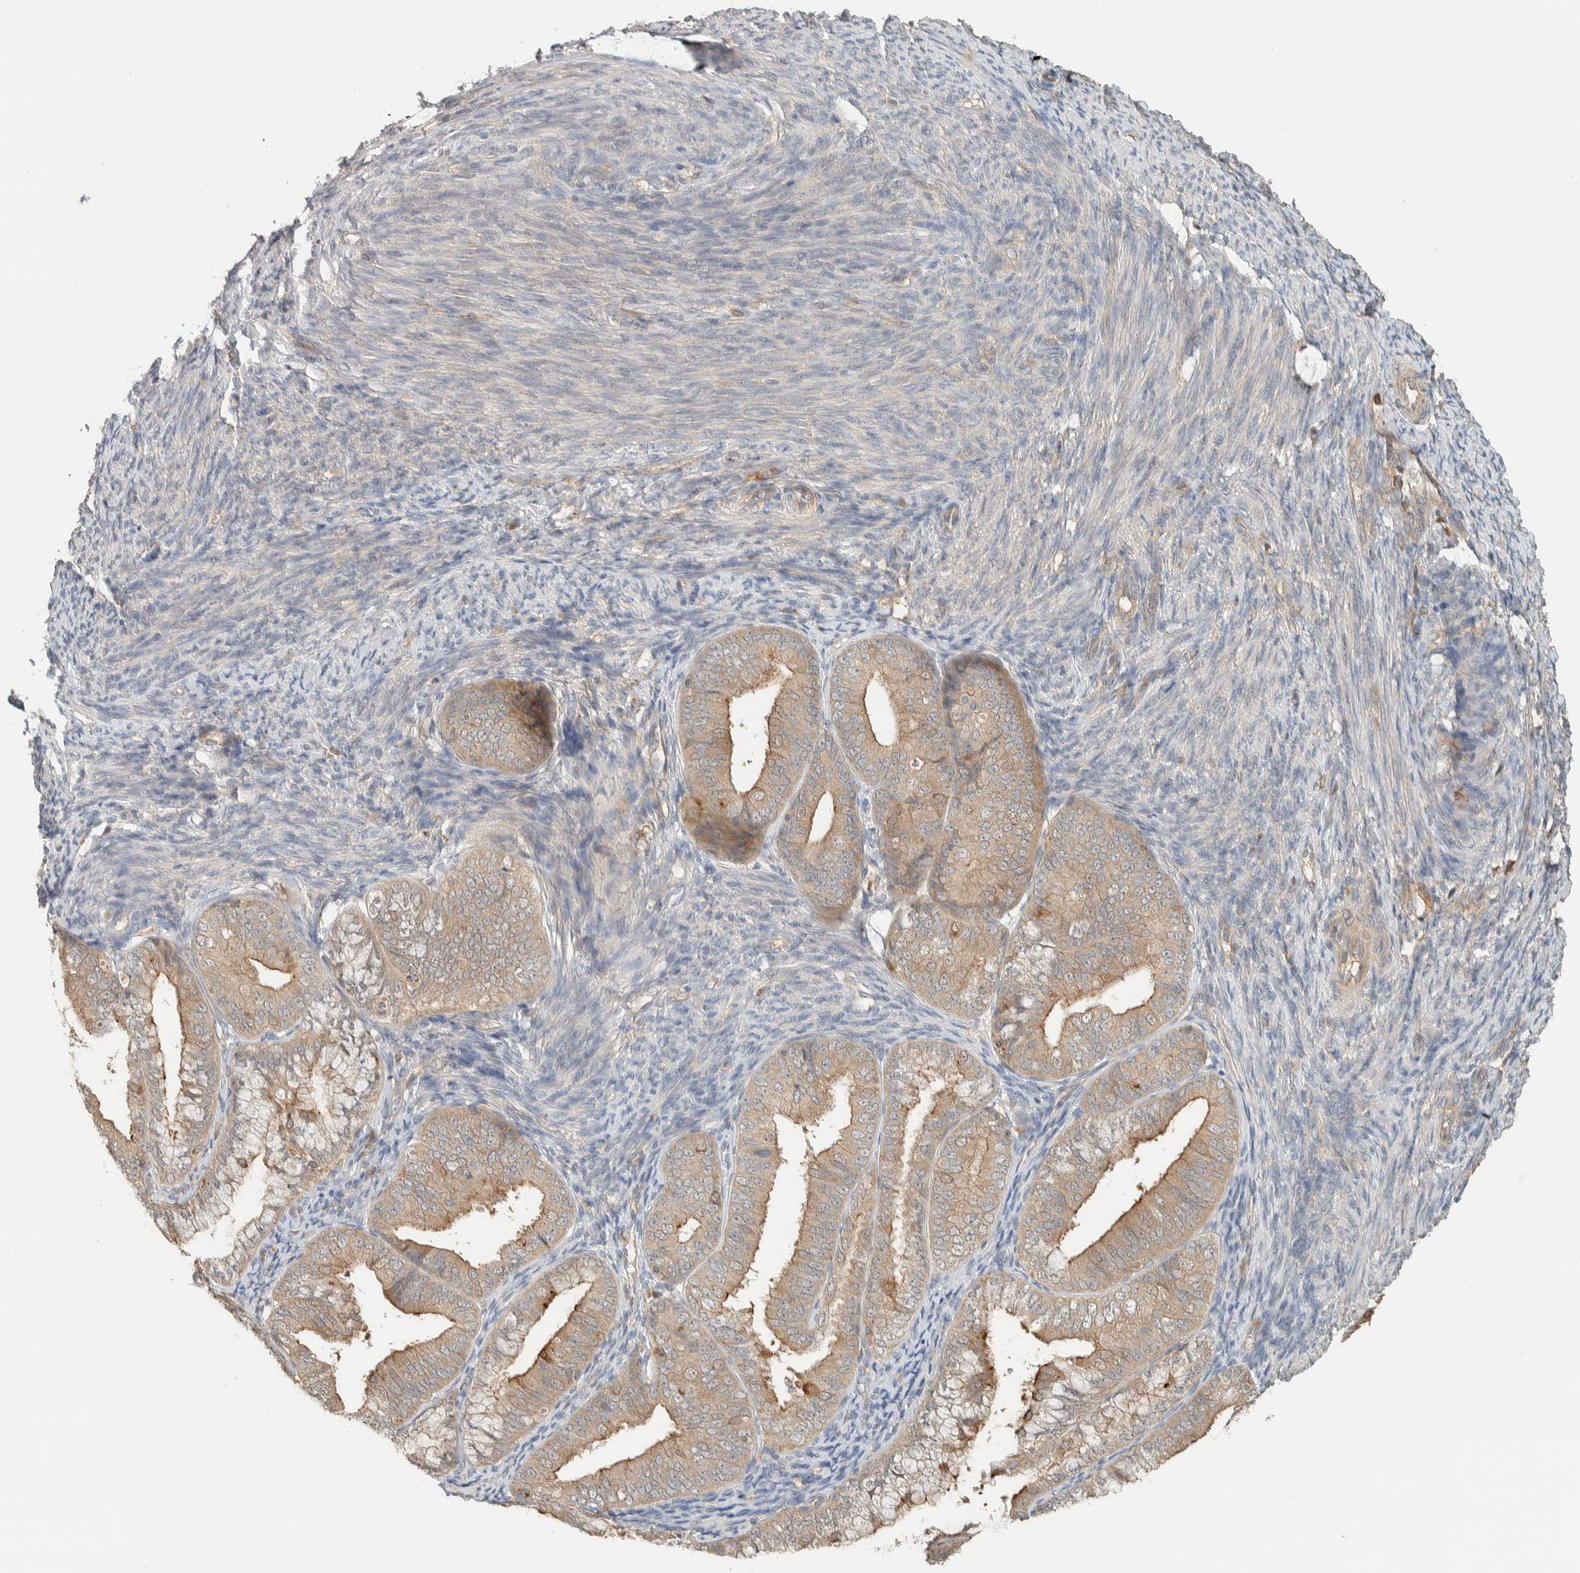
{"staining": {"intensity": "moderate", "quantity": "25%-75%", "location": "cytoplasmic/membranous"}, "tissue": "endometrial cancer", "cell_type": "Tumor cells", "image_type": "cancer", "snomed": [{"axis": "morphology", "description": "Adenocarcinoma, NOS"}, {"axis": "topography", "description": "Endometrium"}], "caption": "Immunohistochemistry (IHC) image of neoplastic tissue: human endometrial adenocarcinoma stained using immunohistochemistry (IHC) shows medium levels of moderate protein expression localized specifically in the cytoplasmic/membranous of tumor cells, appearing as a cytoplasmic/membranous brown color.", "gene": "RAB11FIP1", "patient": {"sex": "female", "age": 63}}